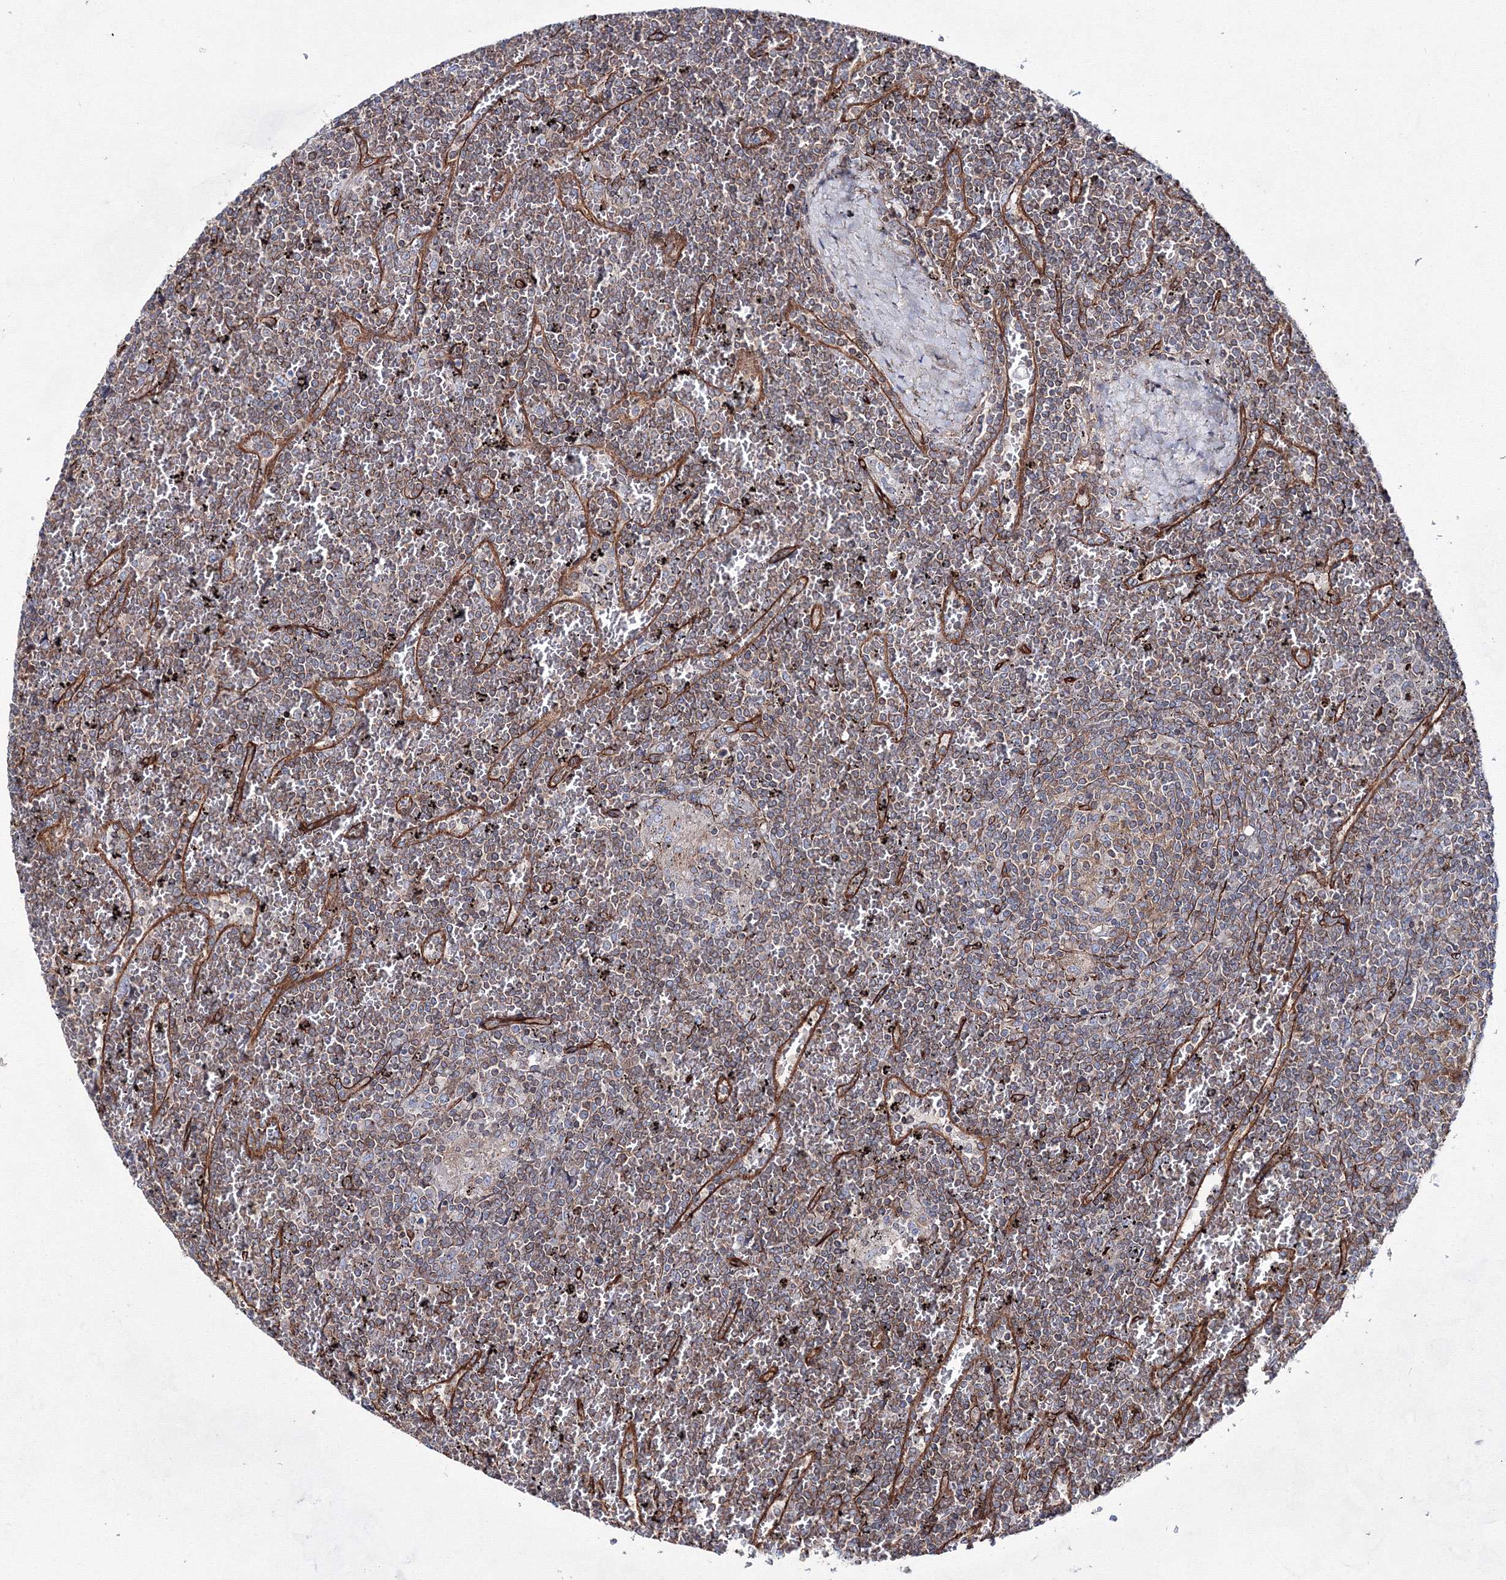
{"staining": {"intensity": "weak", "quantity": "25%-75%", "location": "cytoplasmic/membranous"}, "tissue": "lymphoma", "cell_type": "Tumor cells", "image_type": "cancer", "snomed": [{"axis": "morphology", "description": "Malignant lymphoma, non-Hodgkin's type, Low grade"}, {"axis": "topography", "description": "Spleen"}], "caption": "Low-grade malignant lymphoma, non-Hodgkin's type stained for a protein (brown) demonstrates weak cytoplasmic/membranous positive expression in approximately 25%-75% of tumor cells.", "gene": "ANKRD37", "patient": {"sex": "female", "age": 19}}